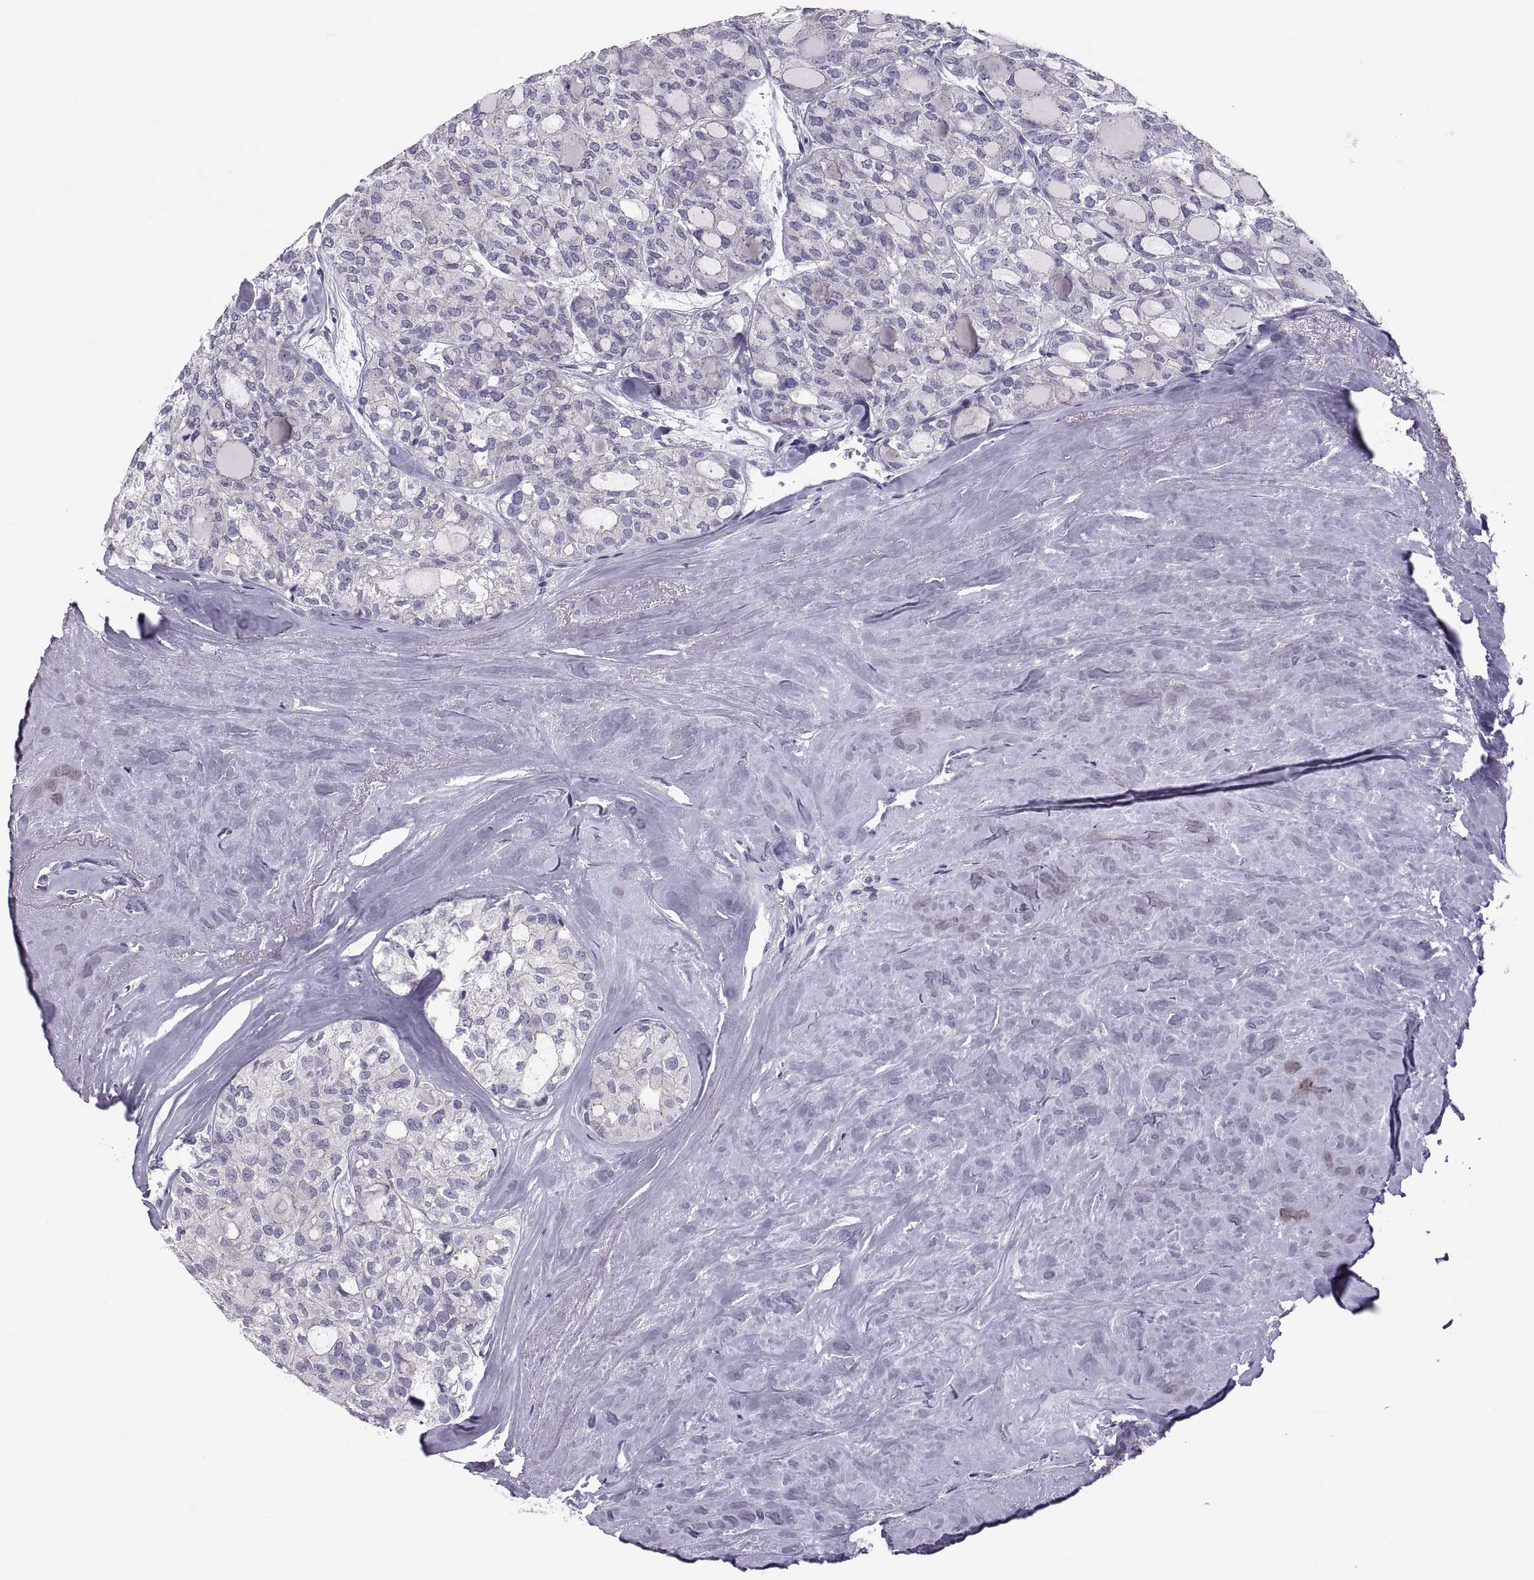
{"staining": {"intensity": "negative", "quantity": "none", "location": "none"}, "tissue": "thyroid cancer", "cell_type": "Tumor cells", "image_type": "cancer", "snomed": [{"axis": "morphology", "description": "Follicular adenoma carcinoma, NOS"}, {"axis": "topography", "description": "Thyroid gland"}], "caption": "Thyroid follicular adenoma carcinoma was stained to show a protein in brown. There is no significant expression in tumor cells. The staining was performed using DAB to visualize the protein expression in brown, while the nuclei were stained in blue with hematoxylin (Magnification: 20x).", "gene": "RNASE12", "patient": {"sex": "male", "age": 75}}